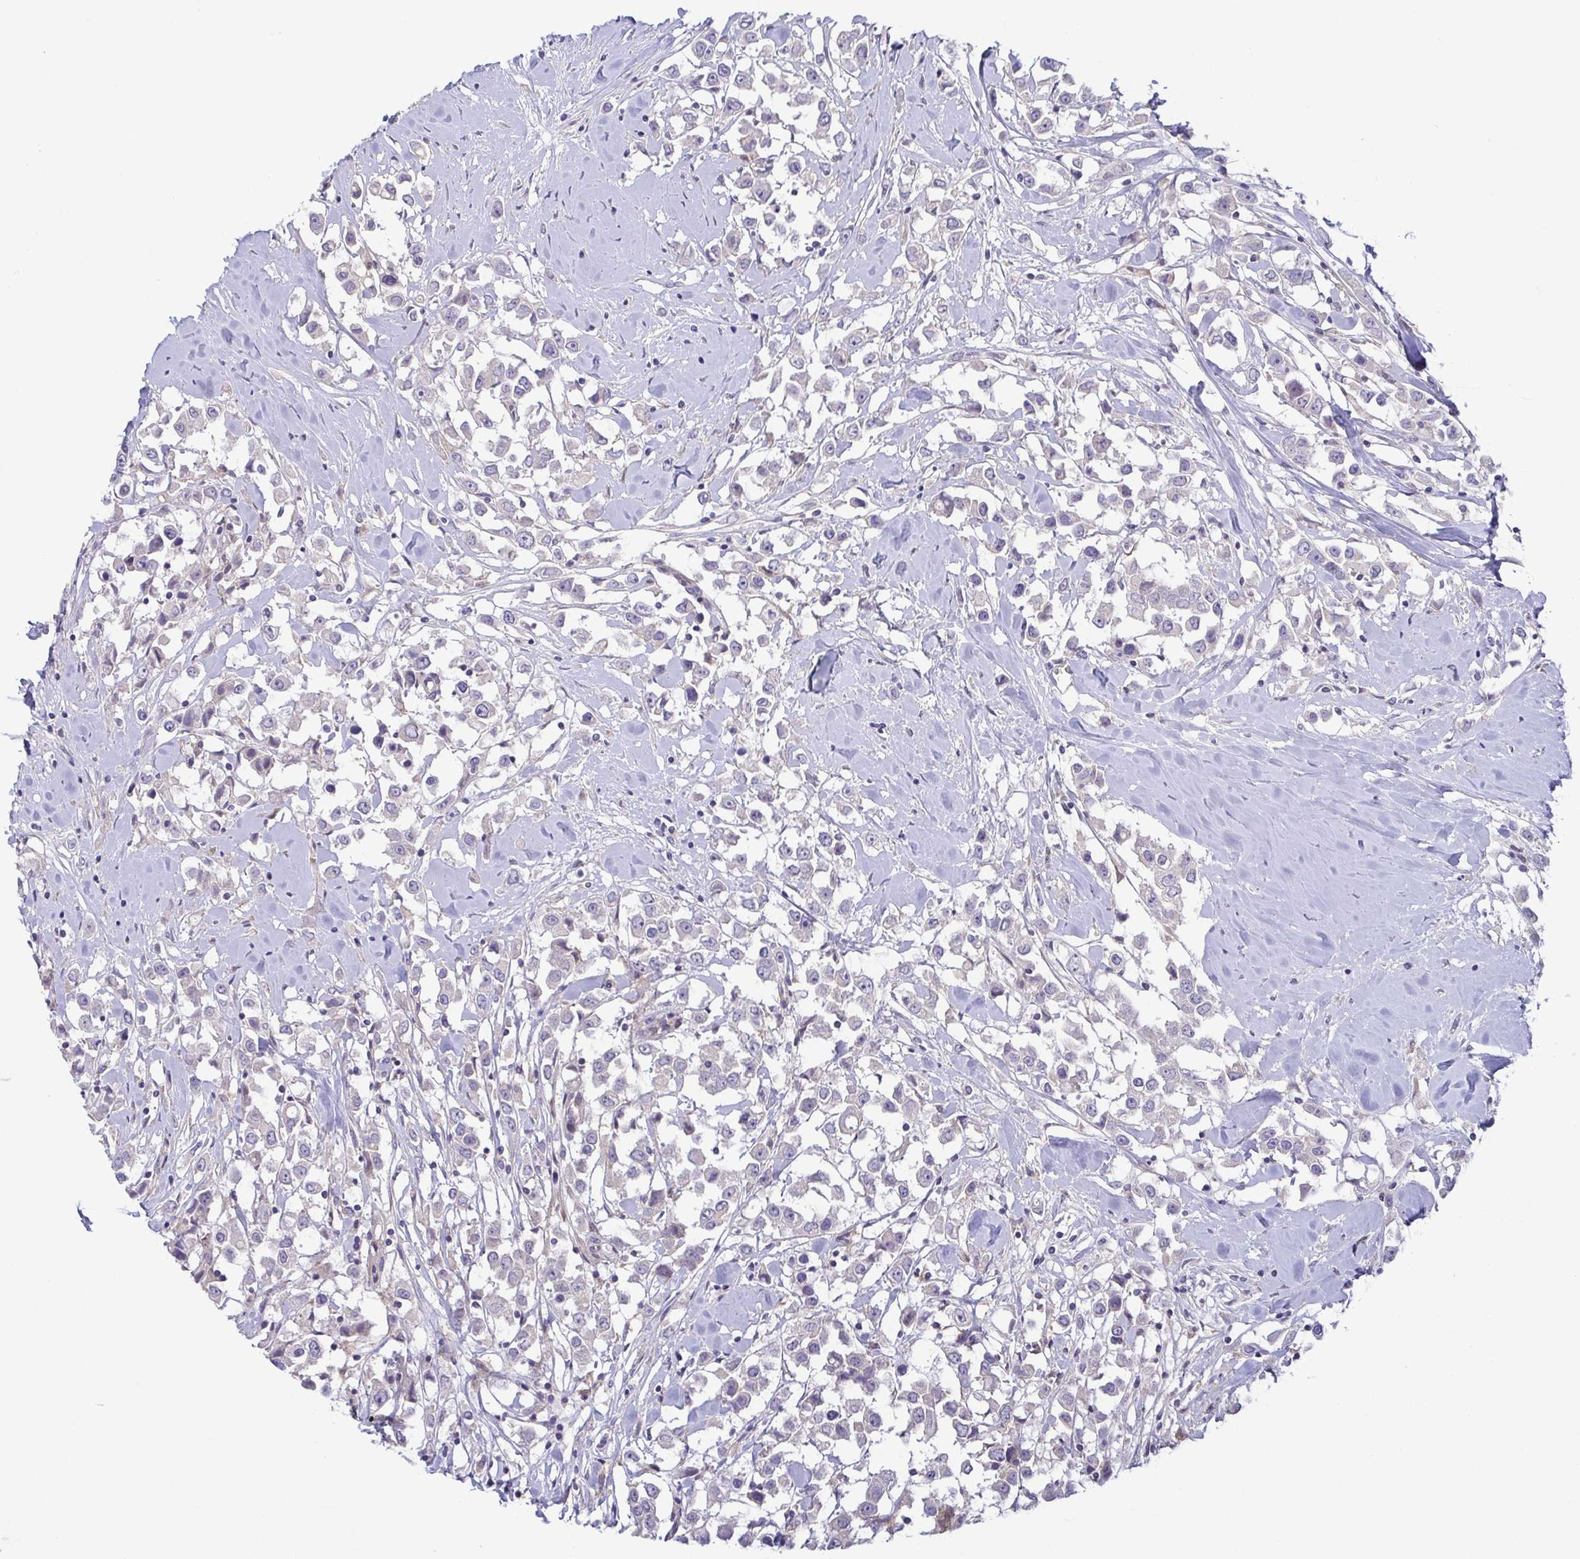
{"staining": {"intensity": "negative", "quantity": "none", "location": "none"}, "tissue": "breast cancer", "cell_type": "Tumor cells", "image_type": "cancer", "snomed": [{"axis": "morphology", "description": "Duct carcinoma"}, {"axis": "topography", "description": "Breast"}], "caption": "The micrograph shows no significant staining in tumor cells of infiltrating ductal carcinoma (breast).", "gene": "LMF2", "patient": {"sex": "female", "age": 61}}